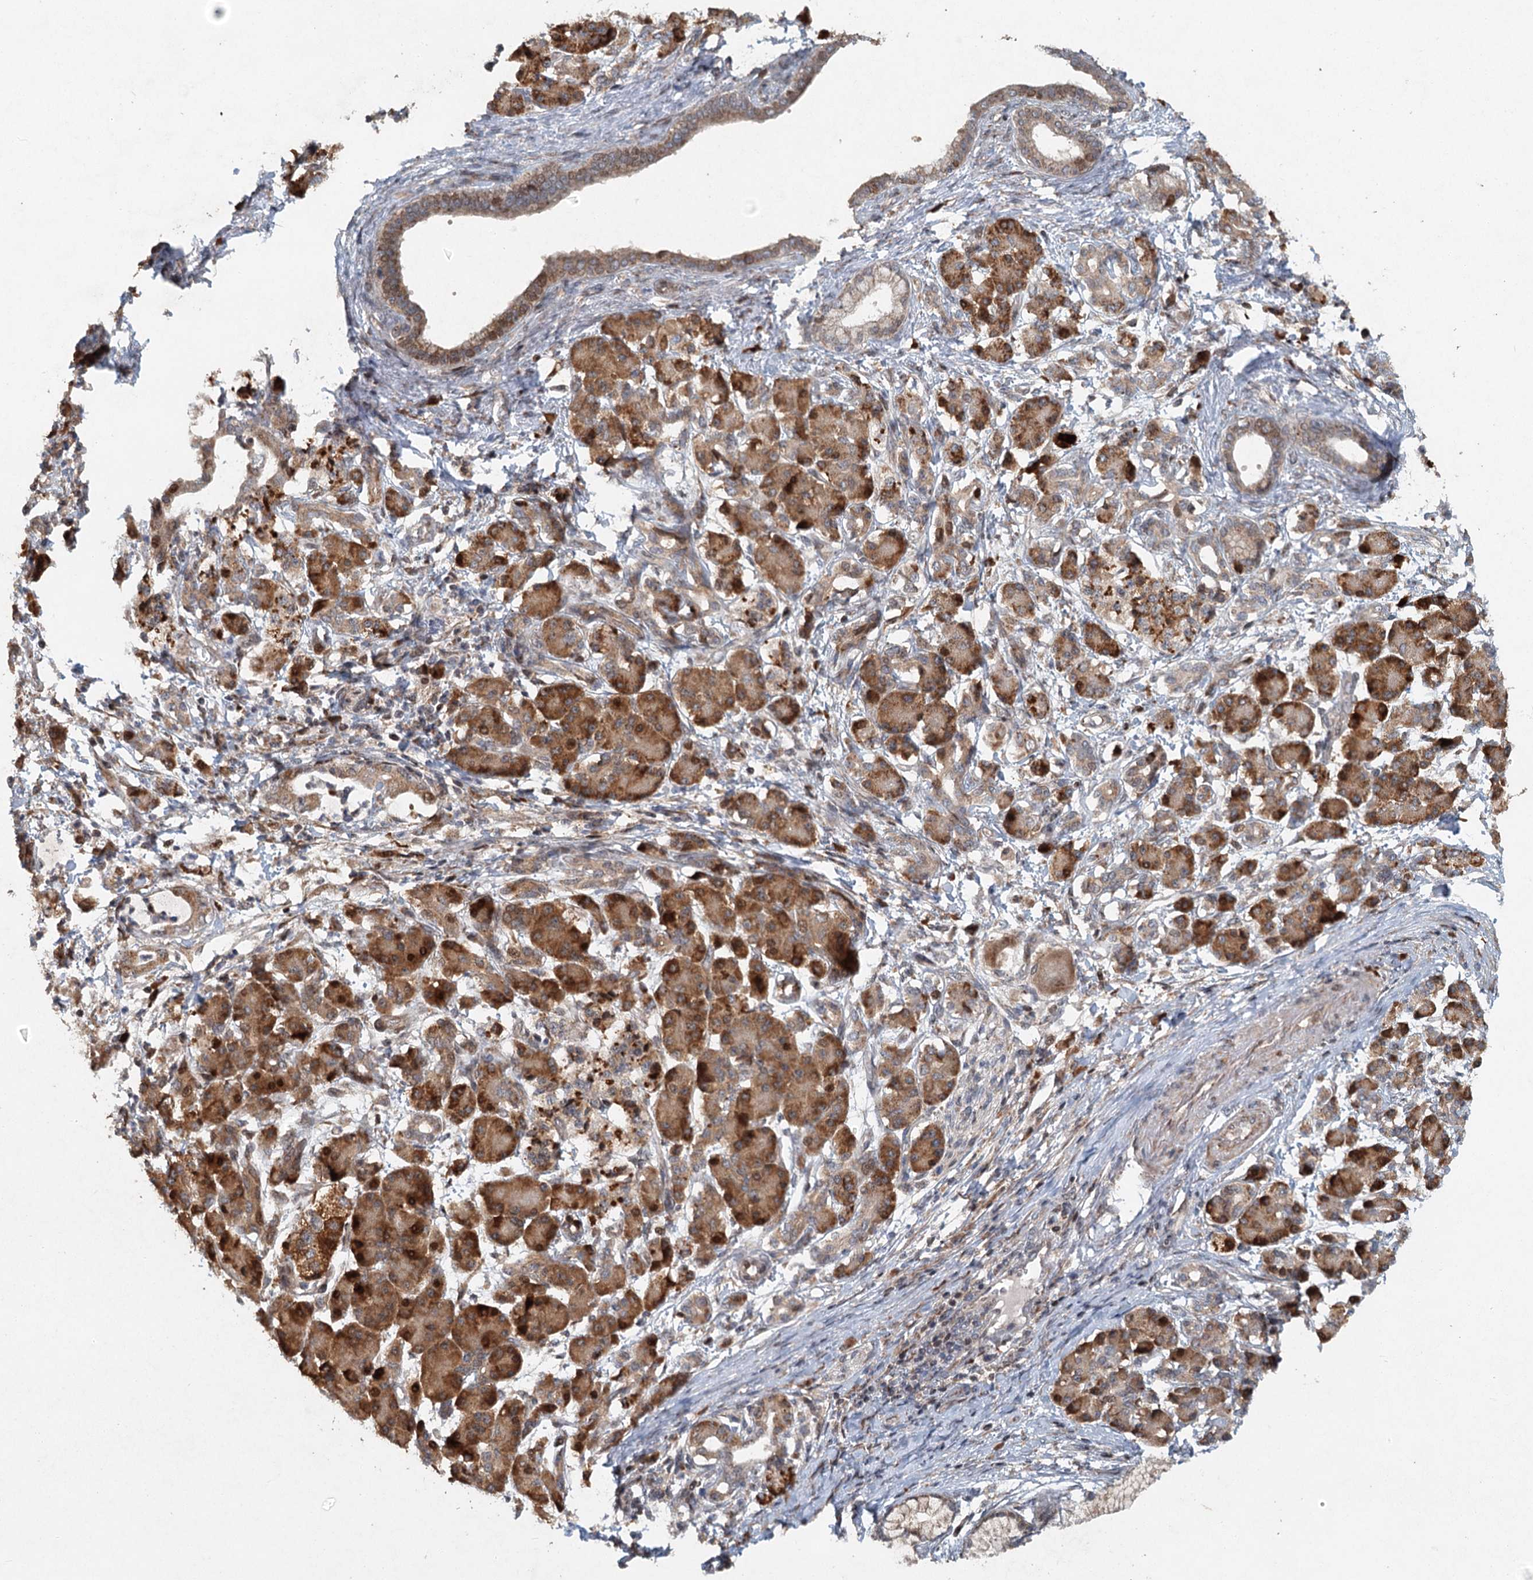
{"staining": {"intensity": "moderate", "quantity": ">75%", "location": "cytoplasmic/membranous"}, "tissue": "pancreatic cancer", "cell_type": "Tumor cells", "image_type": "cancer", "snomed": [{"axis": "morphology", "description": "Adenocarcinoma, NOS"}, {"axis": "topography", "description": "Pancreas"}], "caption": "Immunohistochemical staining of human pancreatic cancer shows medium levels of moderate cytoplasmic/membranous staining in about >75% of tumor cells. (brown staining indicates protein expression, while blue staining denotes nuclei).", "gene": "SRPX2", "patient": {"sex": "female", "age": 55}}